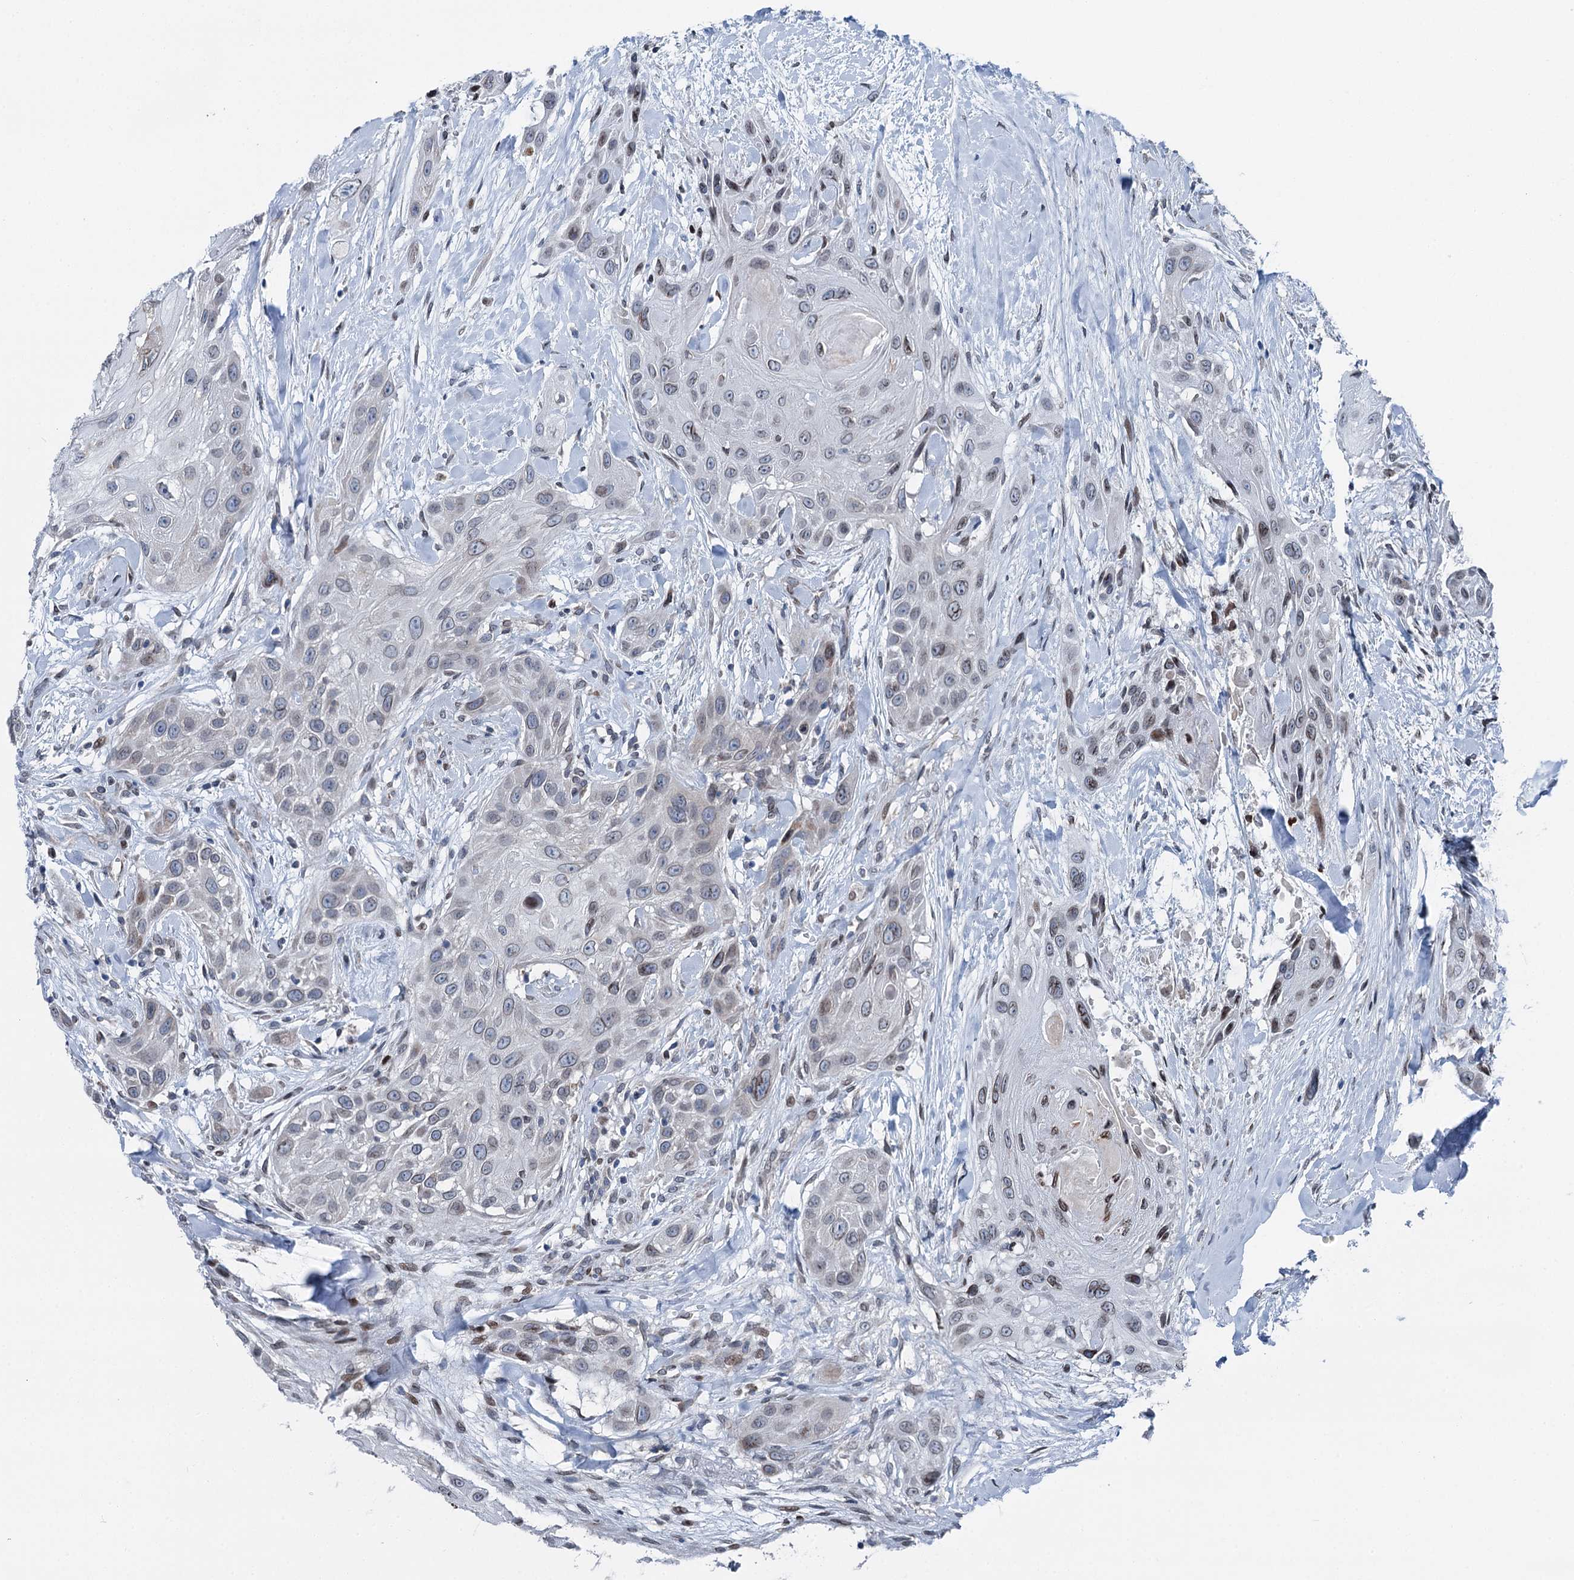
{"staining": {"intensity": "weak", "quantity": "<25%", "location": "cytoplasmic/membranous,nuclear"}, "tissue": "head and neck cancer", "cell_type": "Tumor cells", "image_type": "cancer", "snomed": [{"axis": "morphology", "description": "Squamous cell carcinoma, NOS"}, {"axis": "topography", "description": "Head-Neck"}], "caption": "DAB immunohistochemical staining of human head and neck cancer (squamous cell carcinoma) shows no significant staining in tumor cells.", "gene": "MRPL14", "patient": {"sex": "male", "age": 81}}